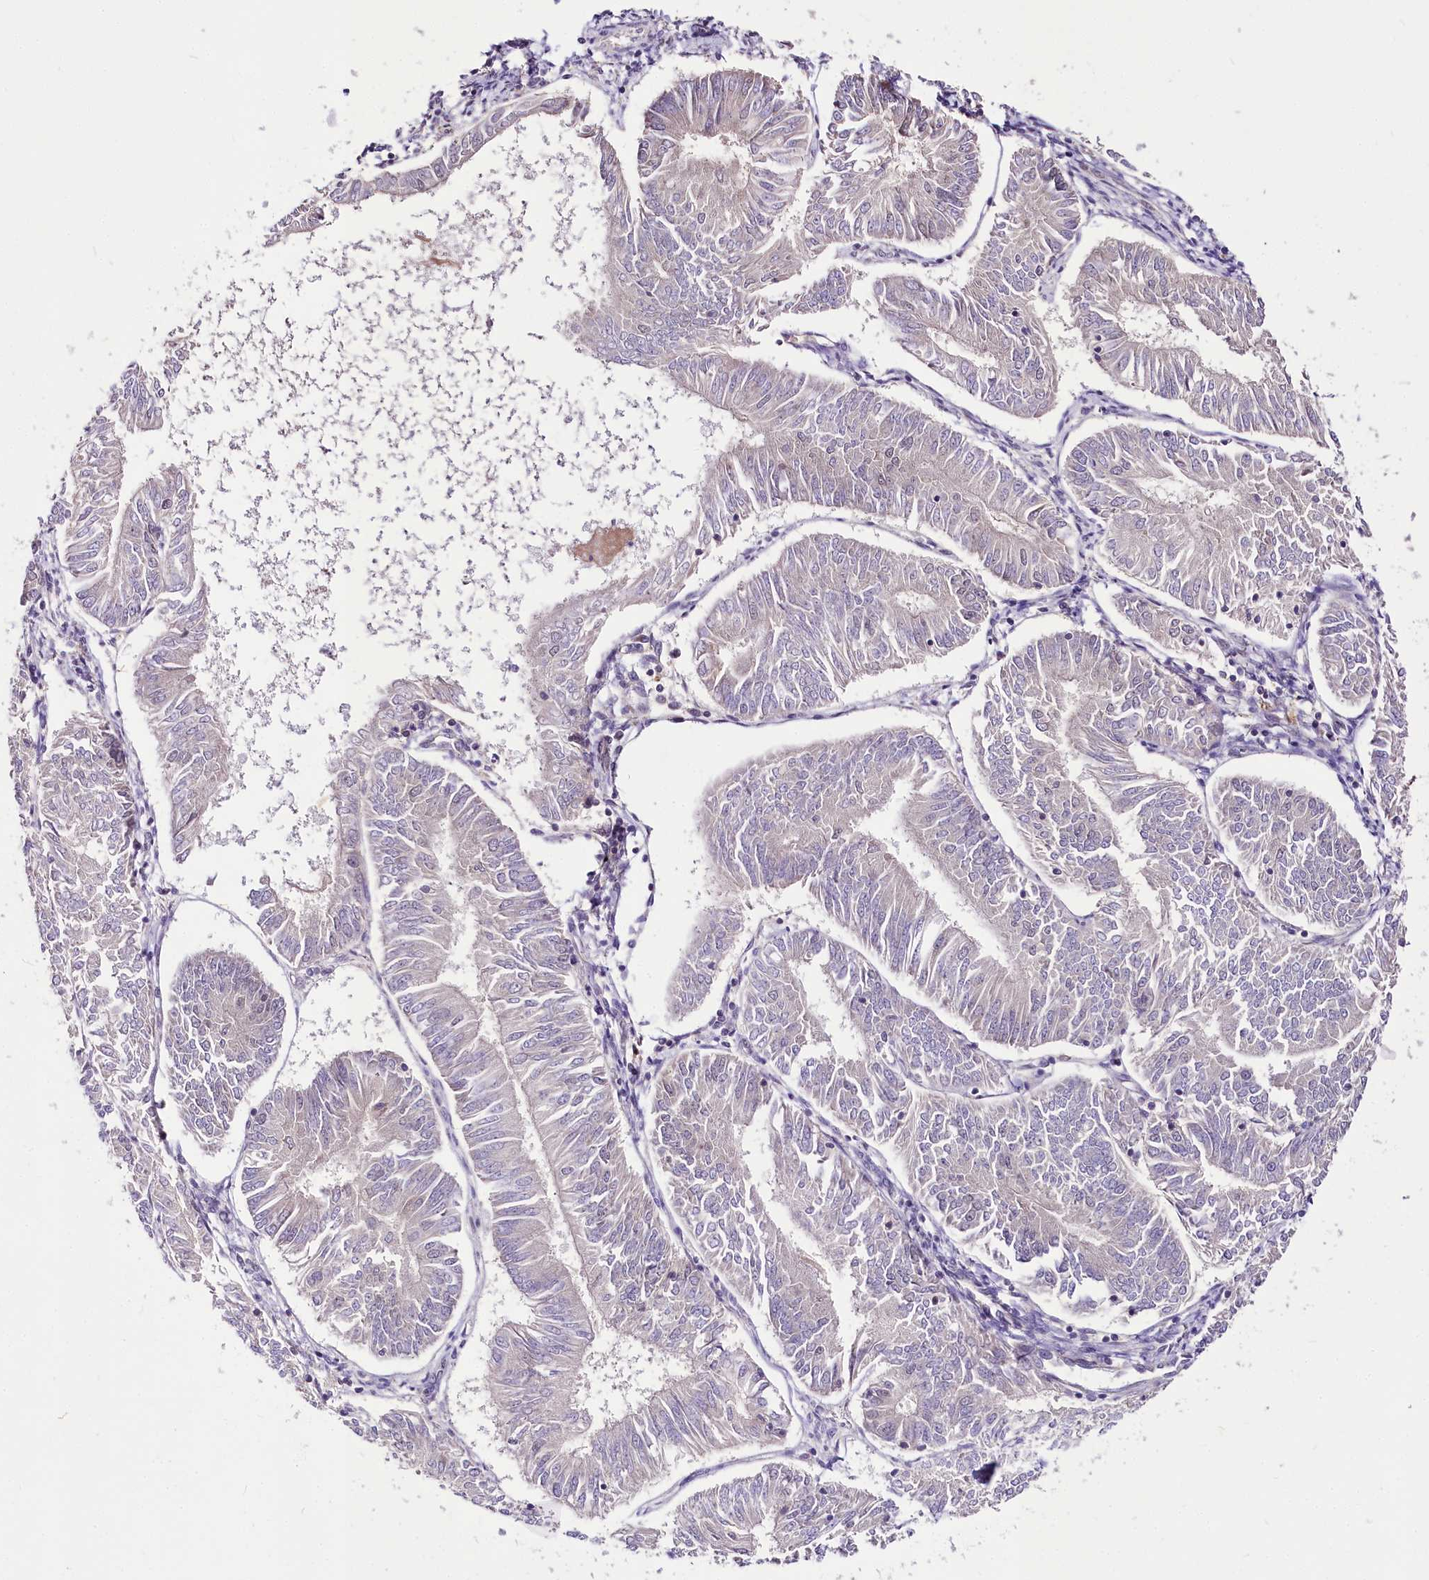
{"staining": {"intensity": "negative", "quantity": "none", "location": "none"}, "tissue": "endometrial cancer", "cell_type": "Tumor cells", "image_type": "cancer", "snomed": [{"axis": "morphology", "description": "Adenocarcinoma, NOS"}, {"axis": "topography", "description": "Endometrium"}], "caption": "Human adenocarcinoma (endometrial) stained for a protein using immunohistochemistry (IHC) shows no expression in tumor cells.", "gene": "POLA2", "patient": {"sex": "female", "age": 58}}